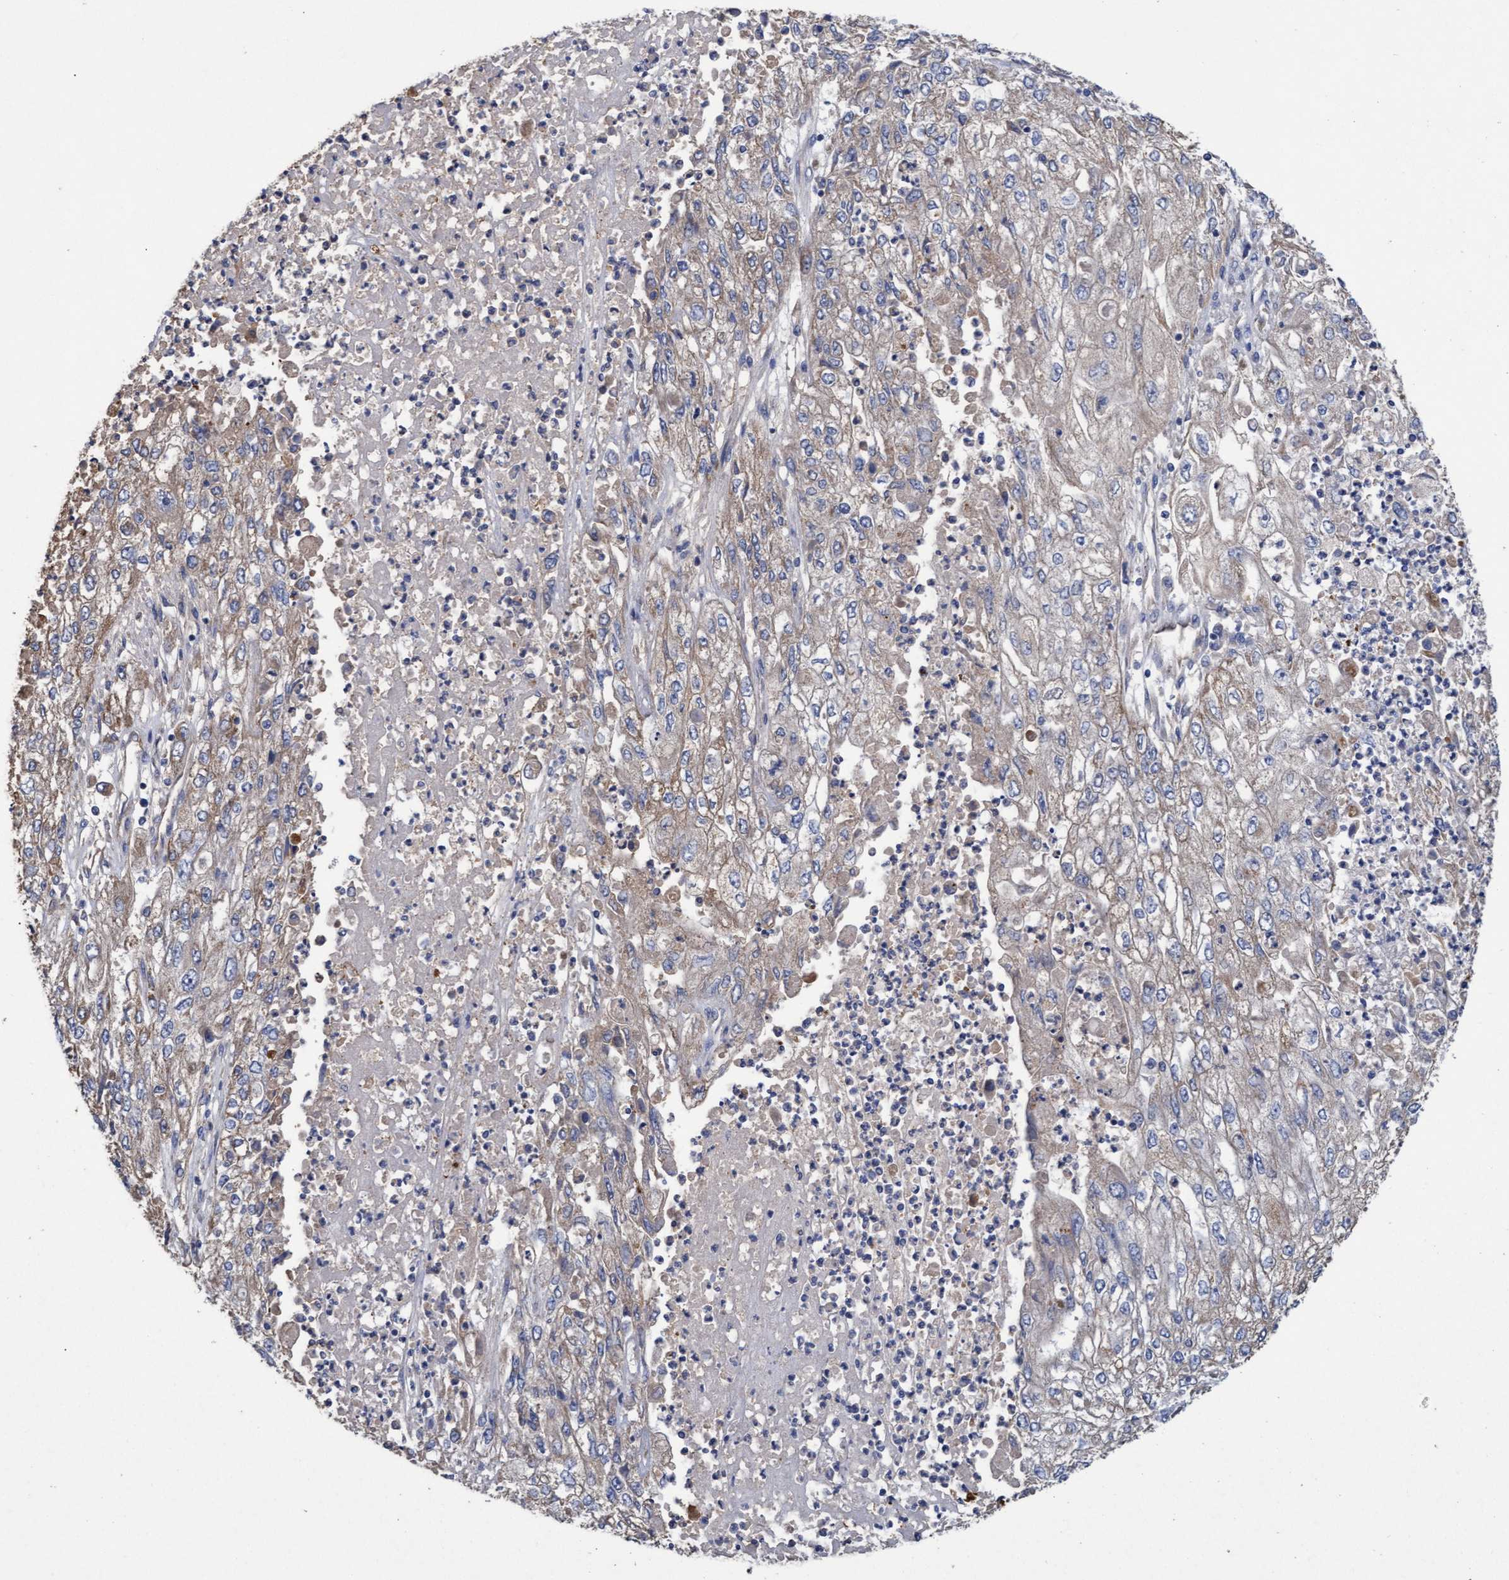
{"staining": {"intensity": "weak", "quantity": "<25%", "location": "cytoplasmic/membranous"}, "tissue": "endometrial cancer", "cell_type": "Tumor cells", "image_type": "cancer", "snomed": [{"axis": "morphology", "description": "Adenocarcinoma, NOS"}, {"axis": "topography", "description": "Endometrium"}], "caption": "A high-resolution micrograph shows immunohistochemistry staining of endometrial cancer (adenocarcinoma), which exhibits no significant positivity in tumor cells.", "gene": "MRPL38", "patient": {"sex": "female", "age": 49}}